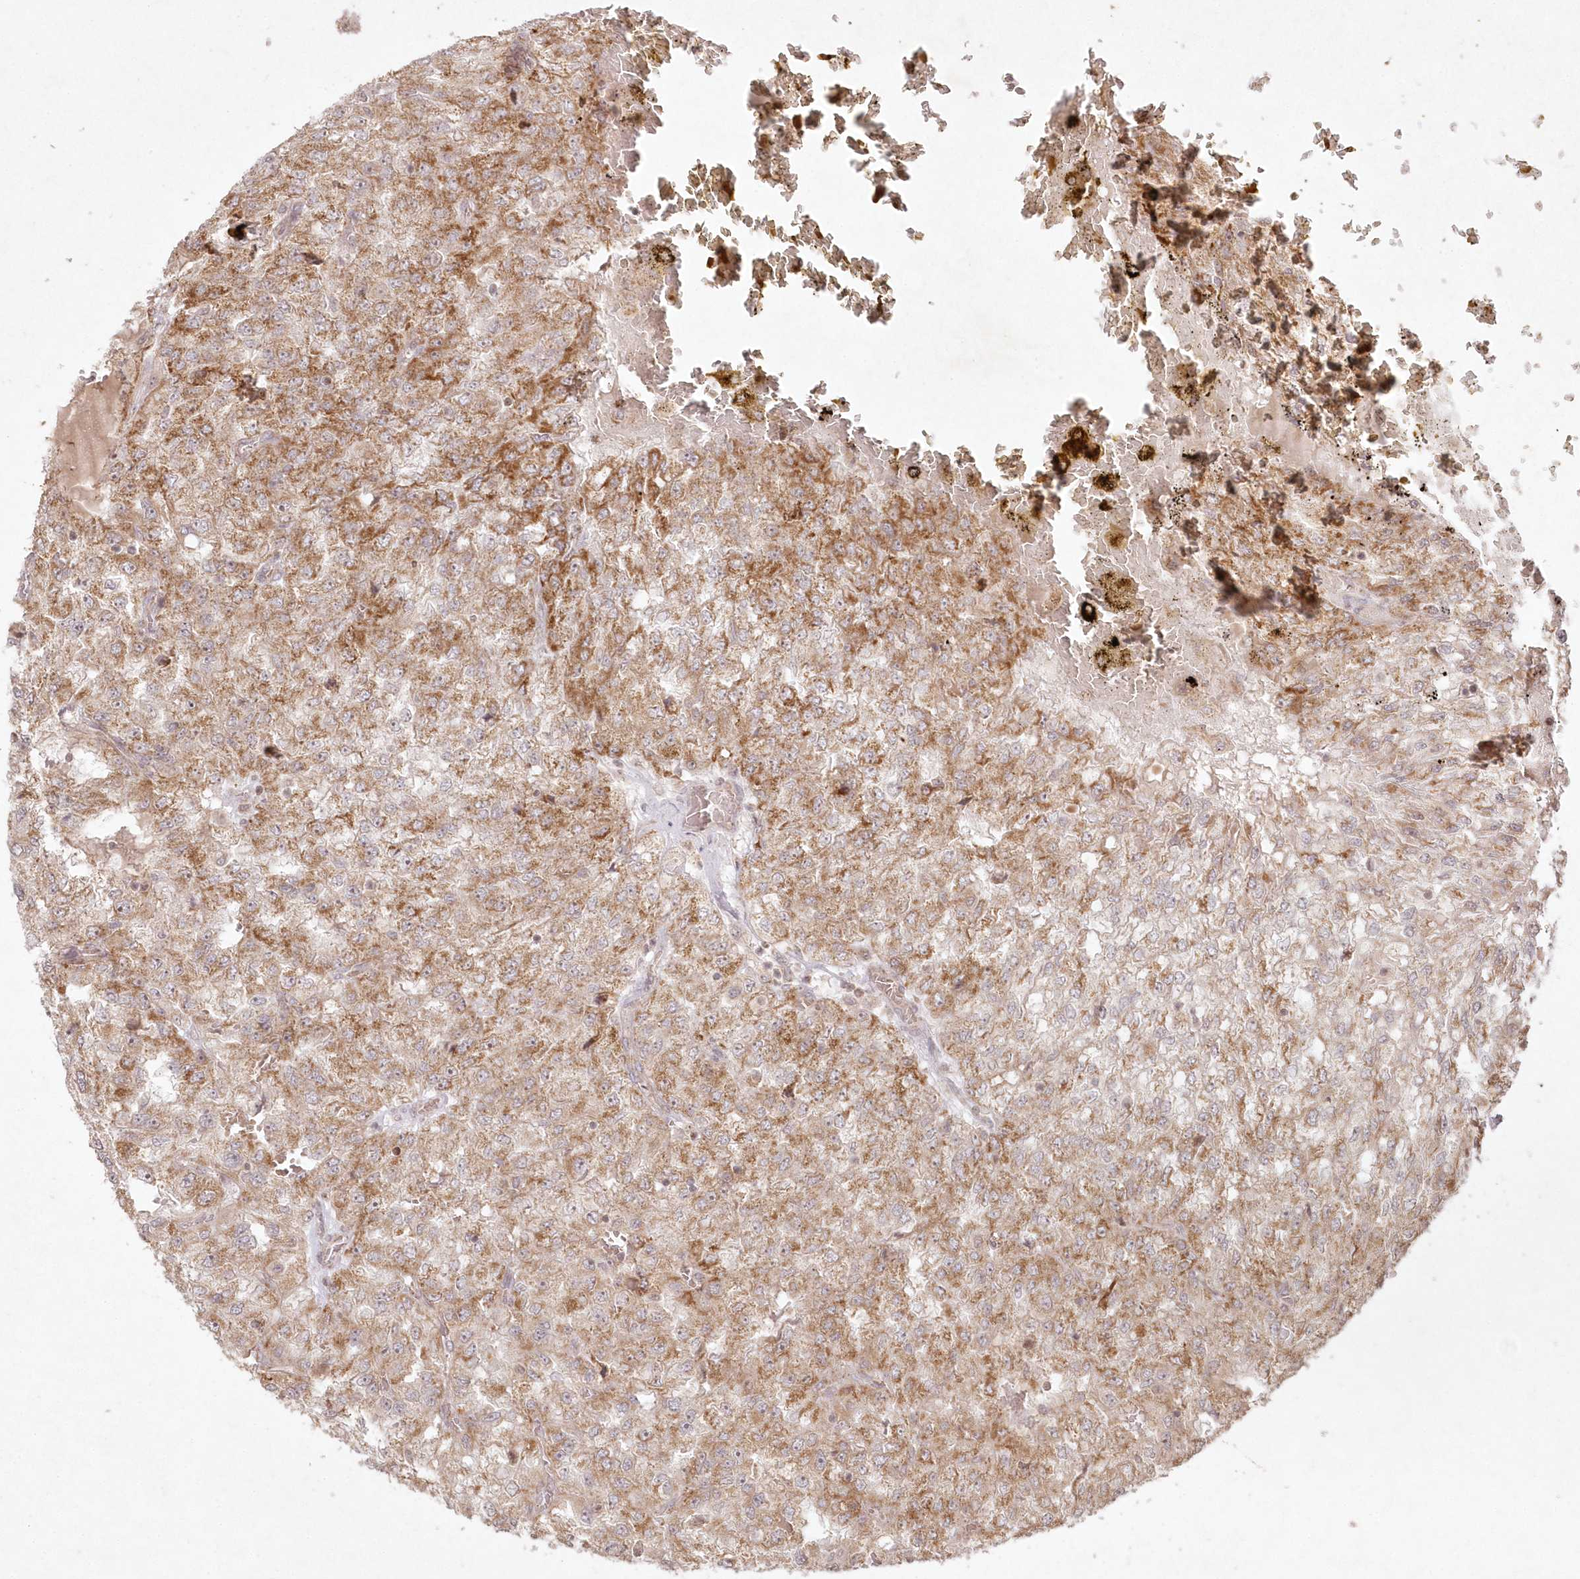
{"staining": {"intensity": "moderate", "quantity": ">75%", "location": "cytoplasmic/membranous"}, "tissue": "renal cancer", "cell_type": "Tumor cells", "image_type": "cancer", "snomed": [{"axis": "morphology", "description": "Adenocarcinoma, NOS"}, {"axis": "topography", "description": "Kidney"}], "caption": "IHC photomicrograph of renal adenocarcinoma stained for a protein (brown), which reveals medium levels of moderate cytoplasmic/membranous positivity in about >75% of tumor cells.", "gene": "LRPPRC", "patient": {"sex": "female", "age": 54}}